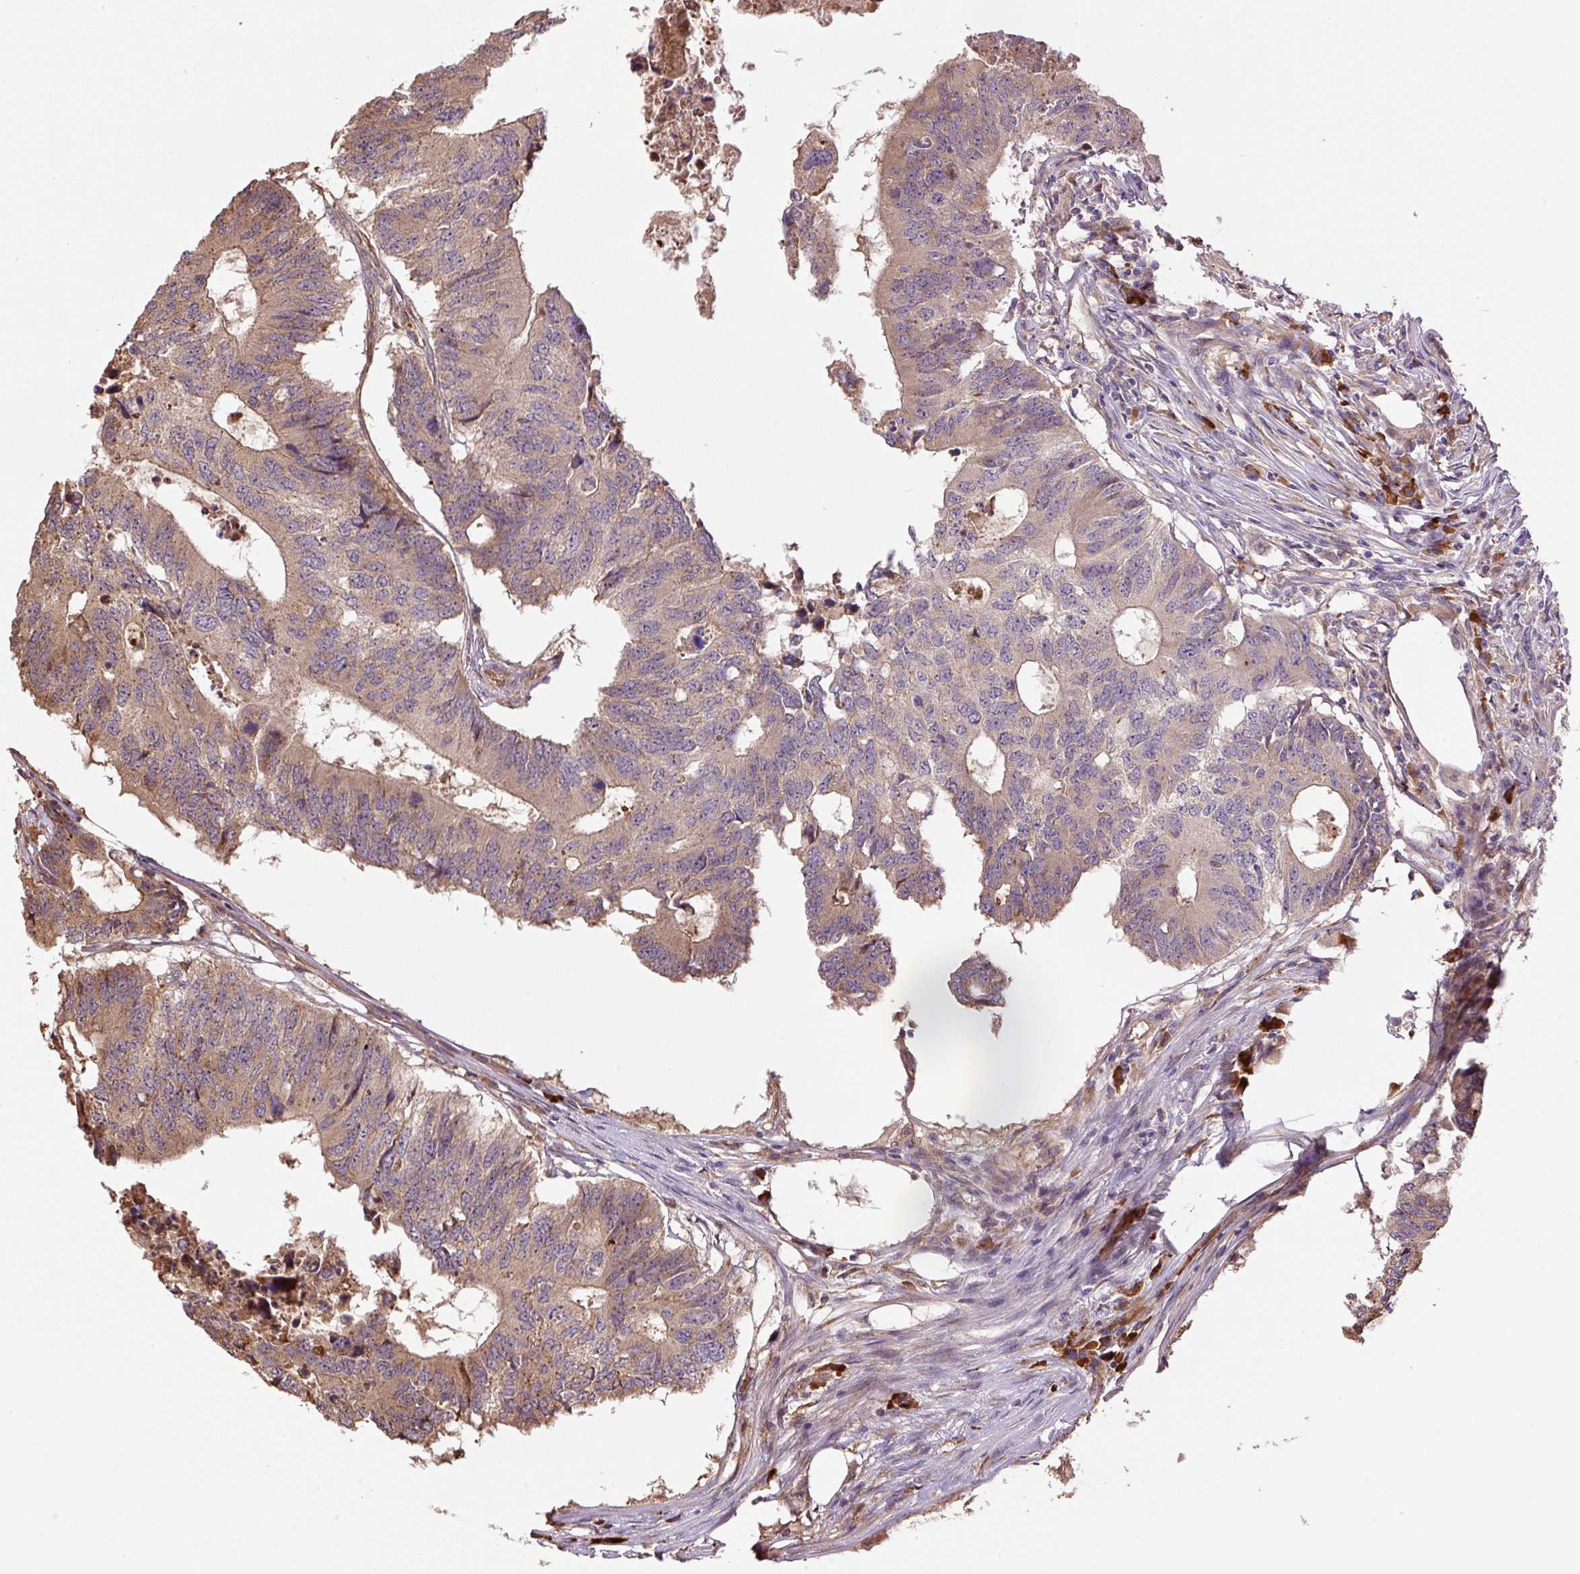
{"staining": {"intensity": "moderate", "quantity": "25%-75%", "location": "cytoplasmic/membranous"}, "tissue": "colorectal cancer", "cell_type": "Tumor cells", "image_type": "cancer", "snomed": [{"axis": "morphology", "description": "Adenocarcinoma, NOS"}, {"axis": "topography", "description": "Colon"}], "caption": "Protein staining displays moderate cytoplasmic/membranous staining in about 25%-75% of tumor cells in colorectal adenocarcinoma.", "gene": "PPME1", "patient": {"sex": "male", "age": 71}}